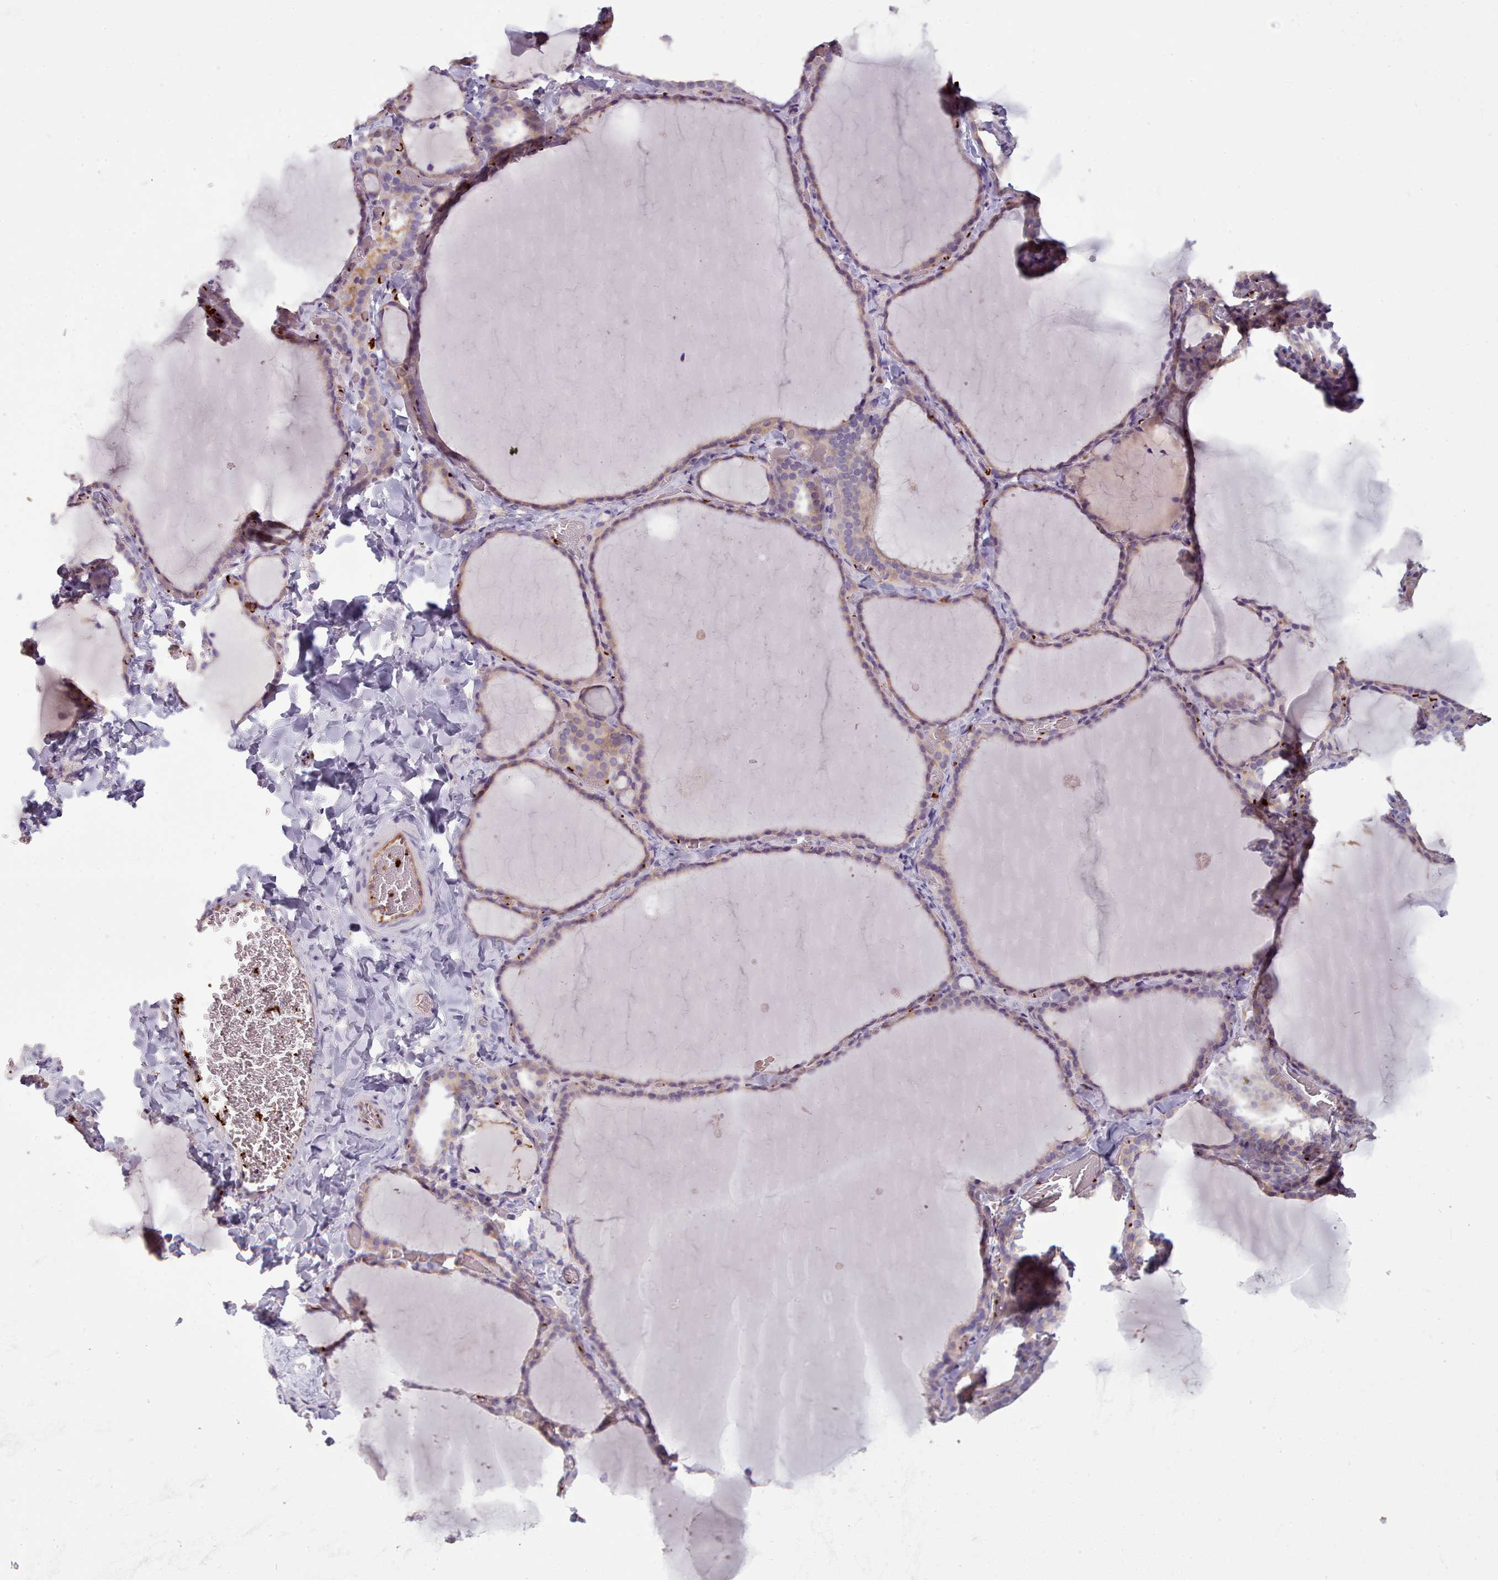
{"staining": {"intensity": "weak", "quantity": "25%-75%", "location": "cytoplasmic/membranous"}, "tissue": "thyroid gland", "cell_type": "Glandular cells", "image_type": "normal", "snomed": [{"axis": "morphology", "description": "Normal tissue, NOS"}, {"axis": "topography", "description": "Thyroid gland"}], "caption": "A high-resolution histopathology image shows immunohistochemistry (IHC) staining of normal thyroid gland, which shows weak cytoplasmic/membranous staining in about 25%-75% of glandular cells. (IHC, brightfield microscopy, high magnification).", "gene": "NDST2", "patient": {"sex": "female", "age": 22}}